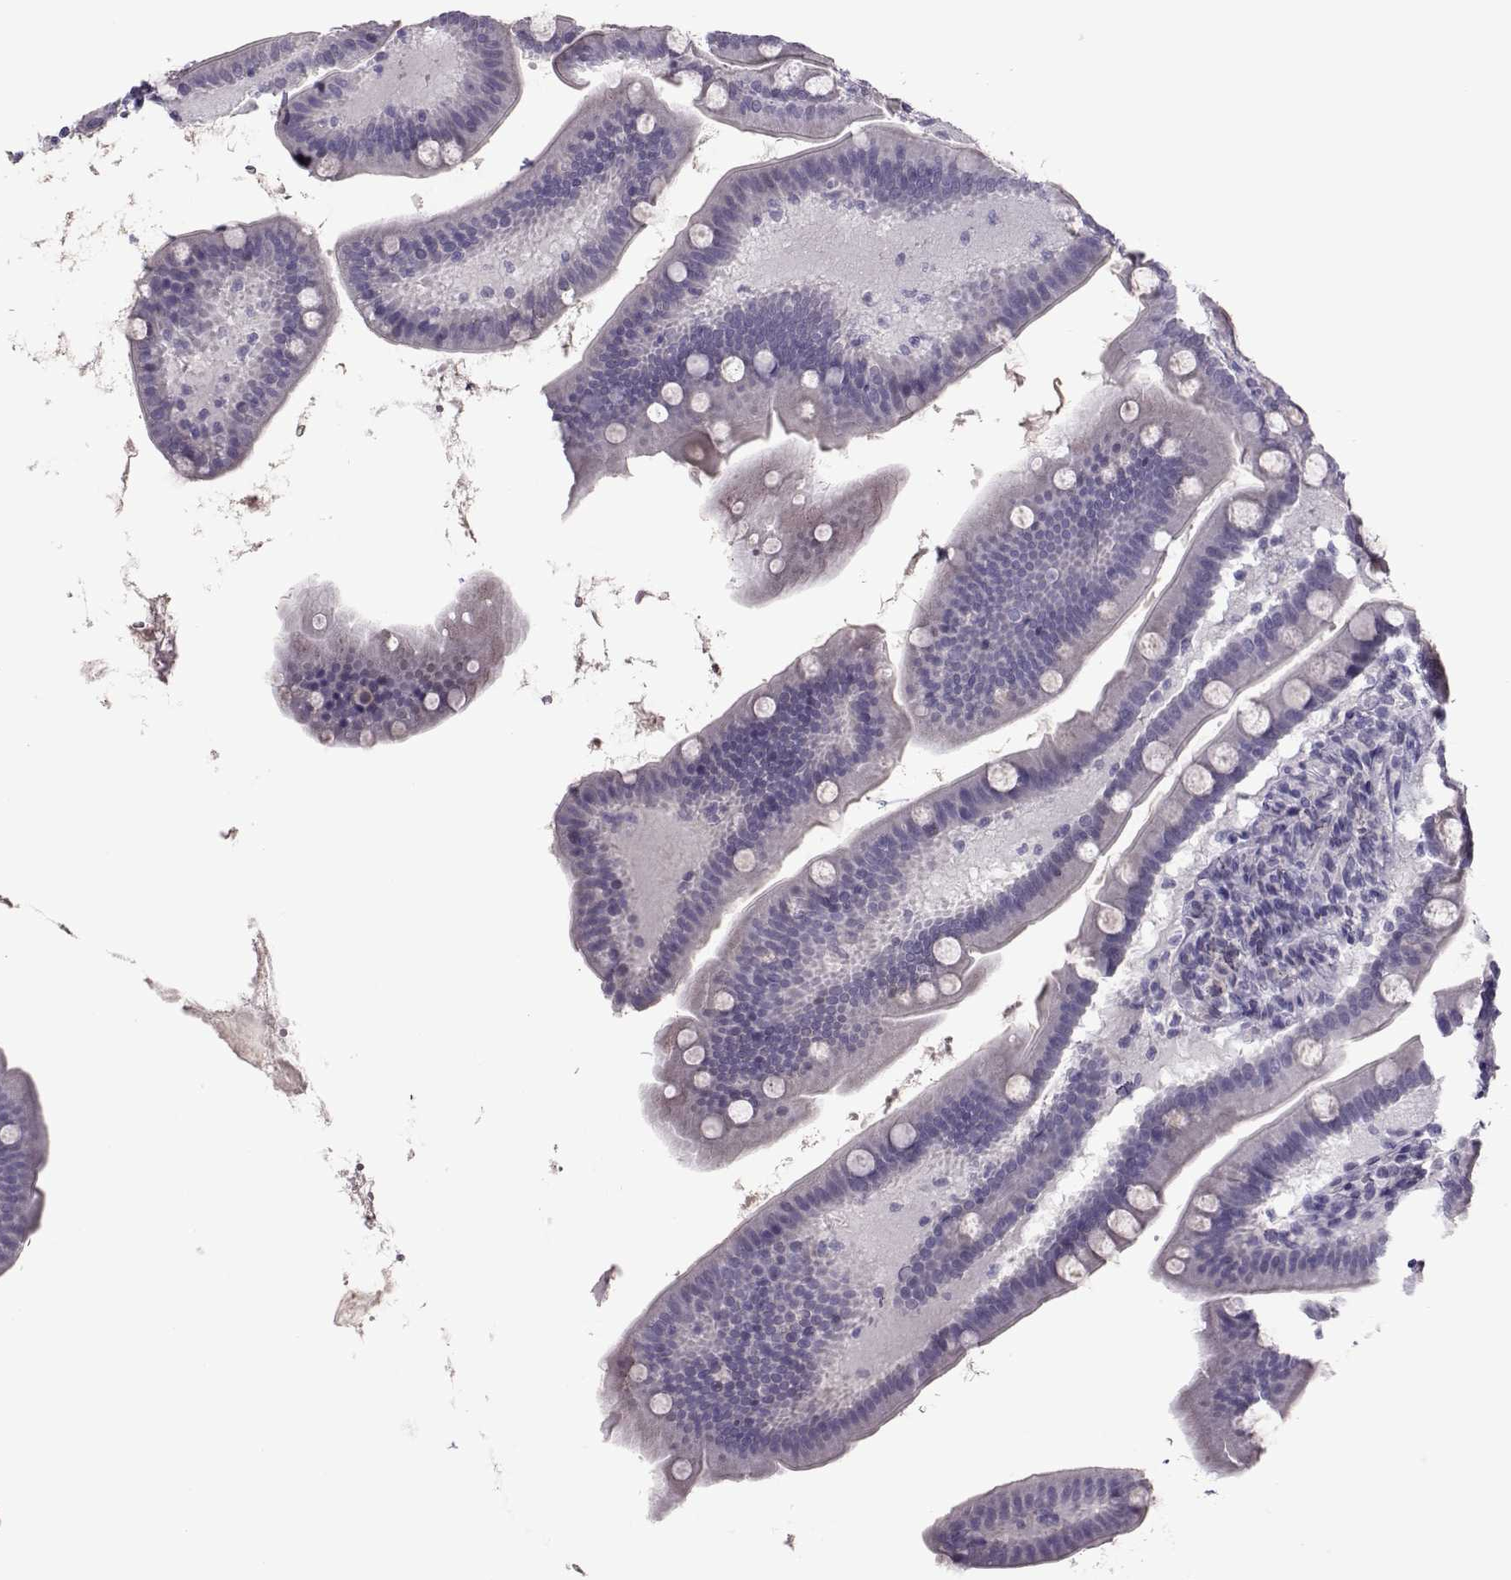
{"staining": {"intensity": "negative", "quantity": "none", "location": "none"}, "tissue": "small intestine", "cell_type": "Glandular cells", "image_type": "normal", "snomed": [{"axis": "morphology", "description": "Normal tissue, NOS"}, {"axis": "topography", "description": "Small intestine"}], "caption": "IHC photomicrograph of unremarkable human small intestine stained for a protein (brown), which shows no positivity in glandular cells.", "gene": "ASRGL1", "patient": {"sex": "male", "age": 66}}